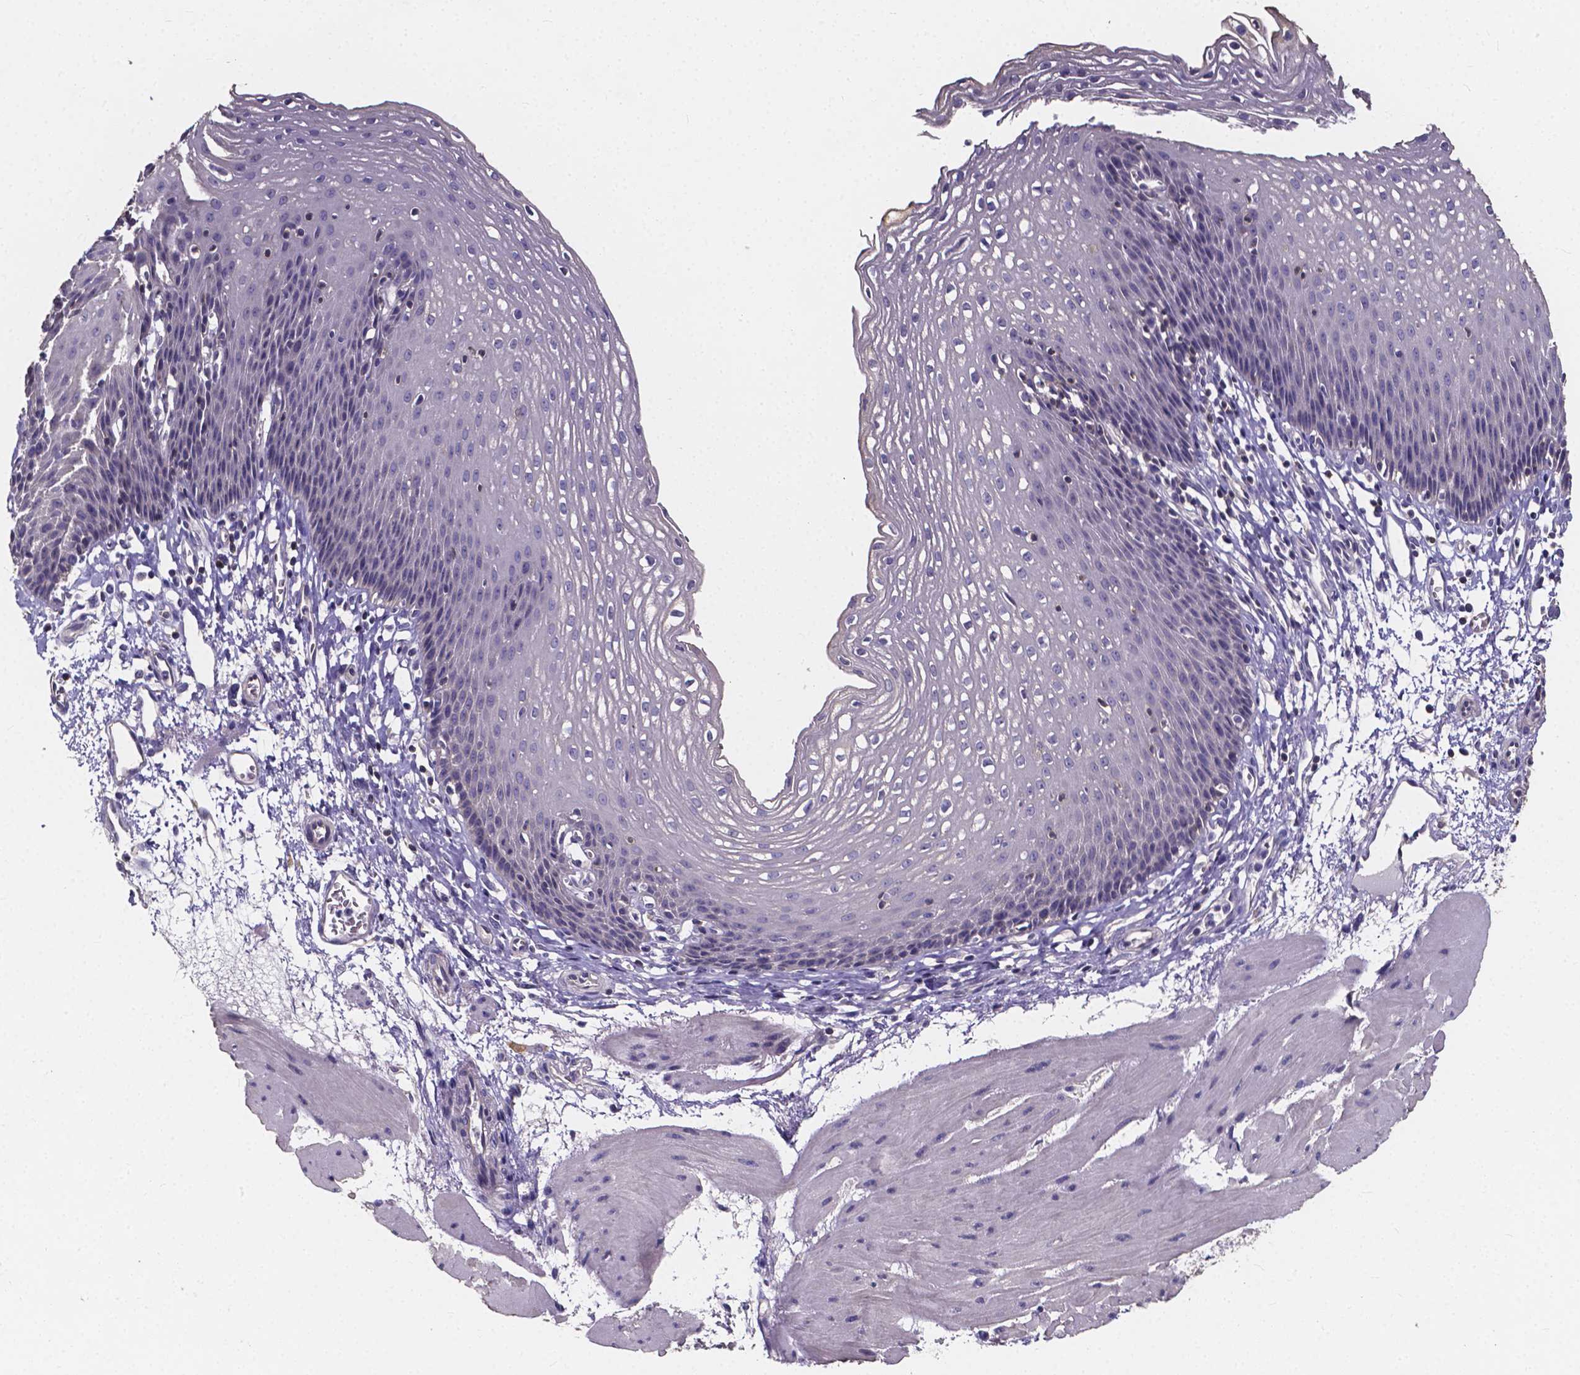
{"staining": {"intensity": "negative", "quantity": "none", "location": "none"}, "tissue": "esophagus", "cell_type": "Squamous epithelial cells", "image_type": "normal", "snomed": [{"axis": "morphology", "description": "Normal tissue, NOS"}, {"axis": "topography", "description": "Esophagus"}], "caption": "The micrograph exhibits no staining of squamous epithelial cells in normal esophagus. (Immunohistochemistry (ihc), brightfield microscopy, high magnification).", "gene": "THEMIS", "patient": {"sex": "female", "age": 64}}